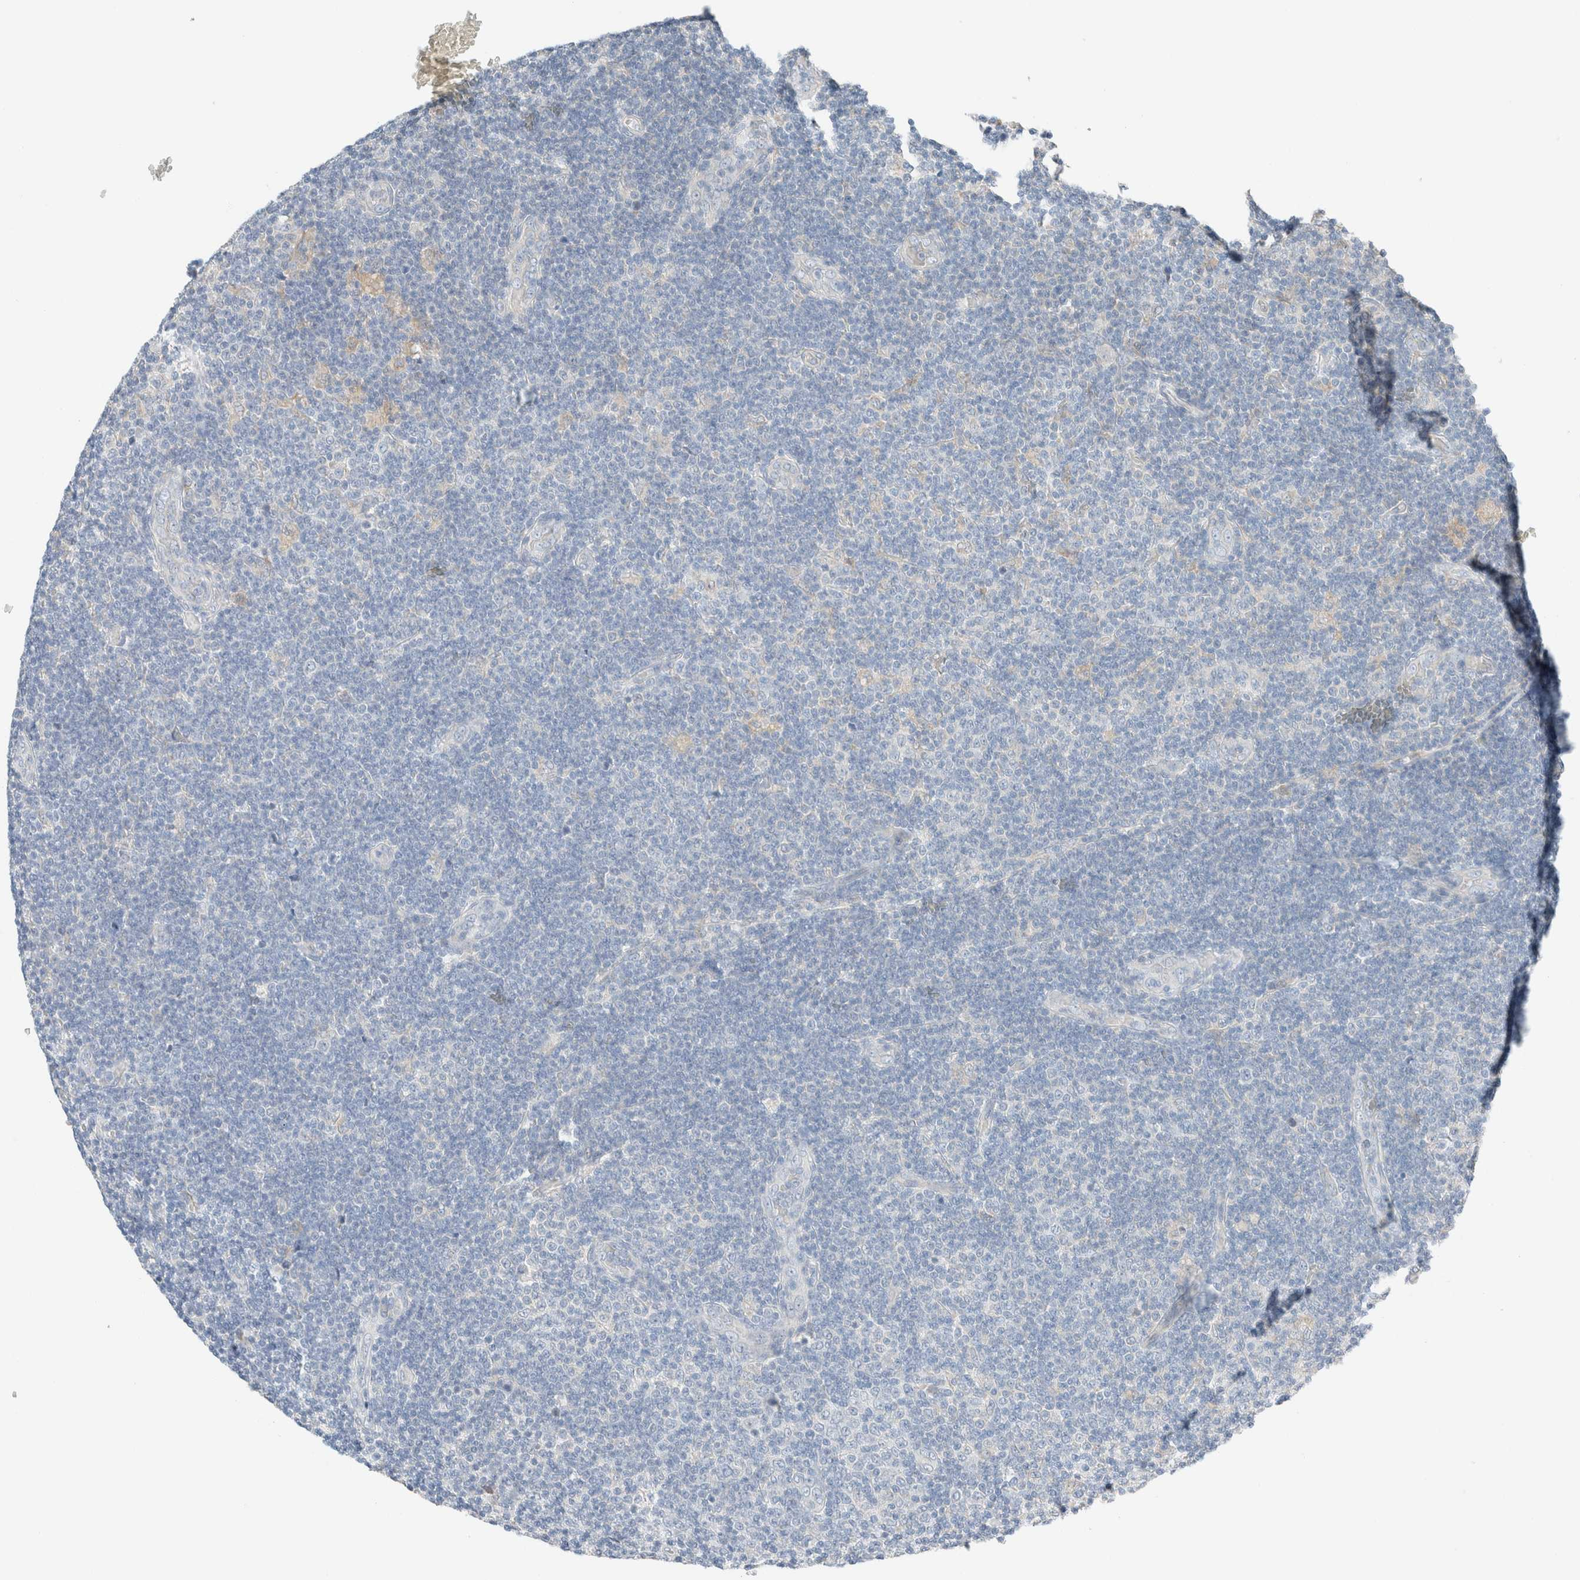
{"staining": {"intensity": "negative", "quantity": "none", "location": "none"}, "tissue": "lymphoma", "cell_type": "Tumor cells", "image_type": "cancer", "snomed": [{"axis": "morphology", "description": "Malignant lymphoma, non-Hodgkin's type, Low grade"}, {"axis": "topography", "description": "Lymph node"}], "caption": "This histopathology image is of lymphoma stained with immunohistochemistry to label a protein in brown with the nuclei are counter-stained blue. There is no staining in tumor cells.", "gene": "PCM1", "patient": {"sex": "male", "age": 83}}